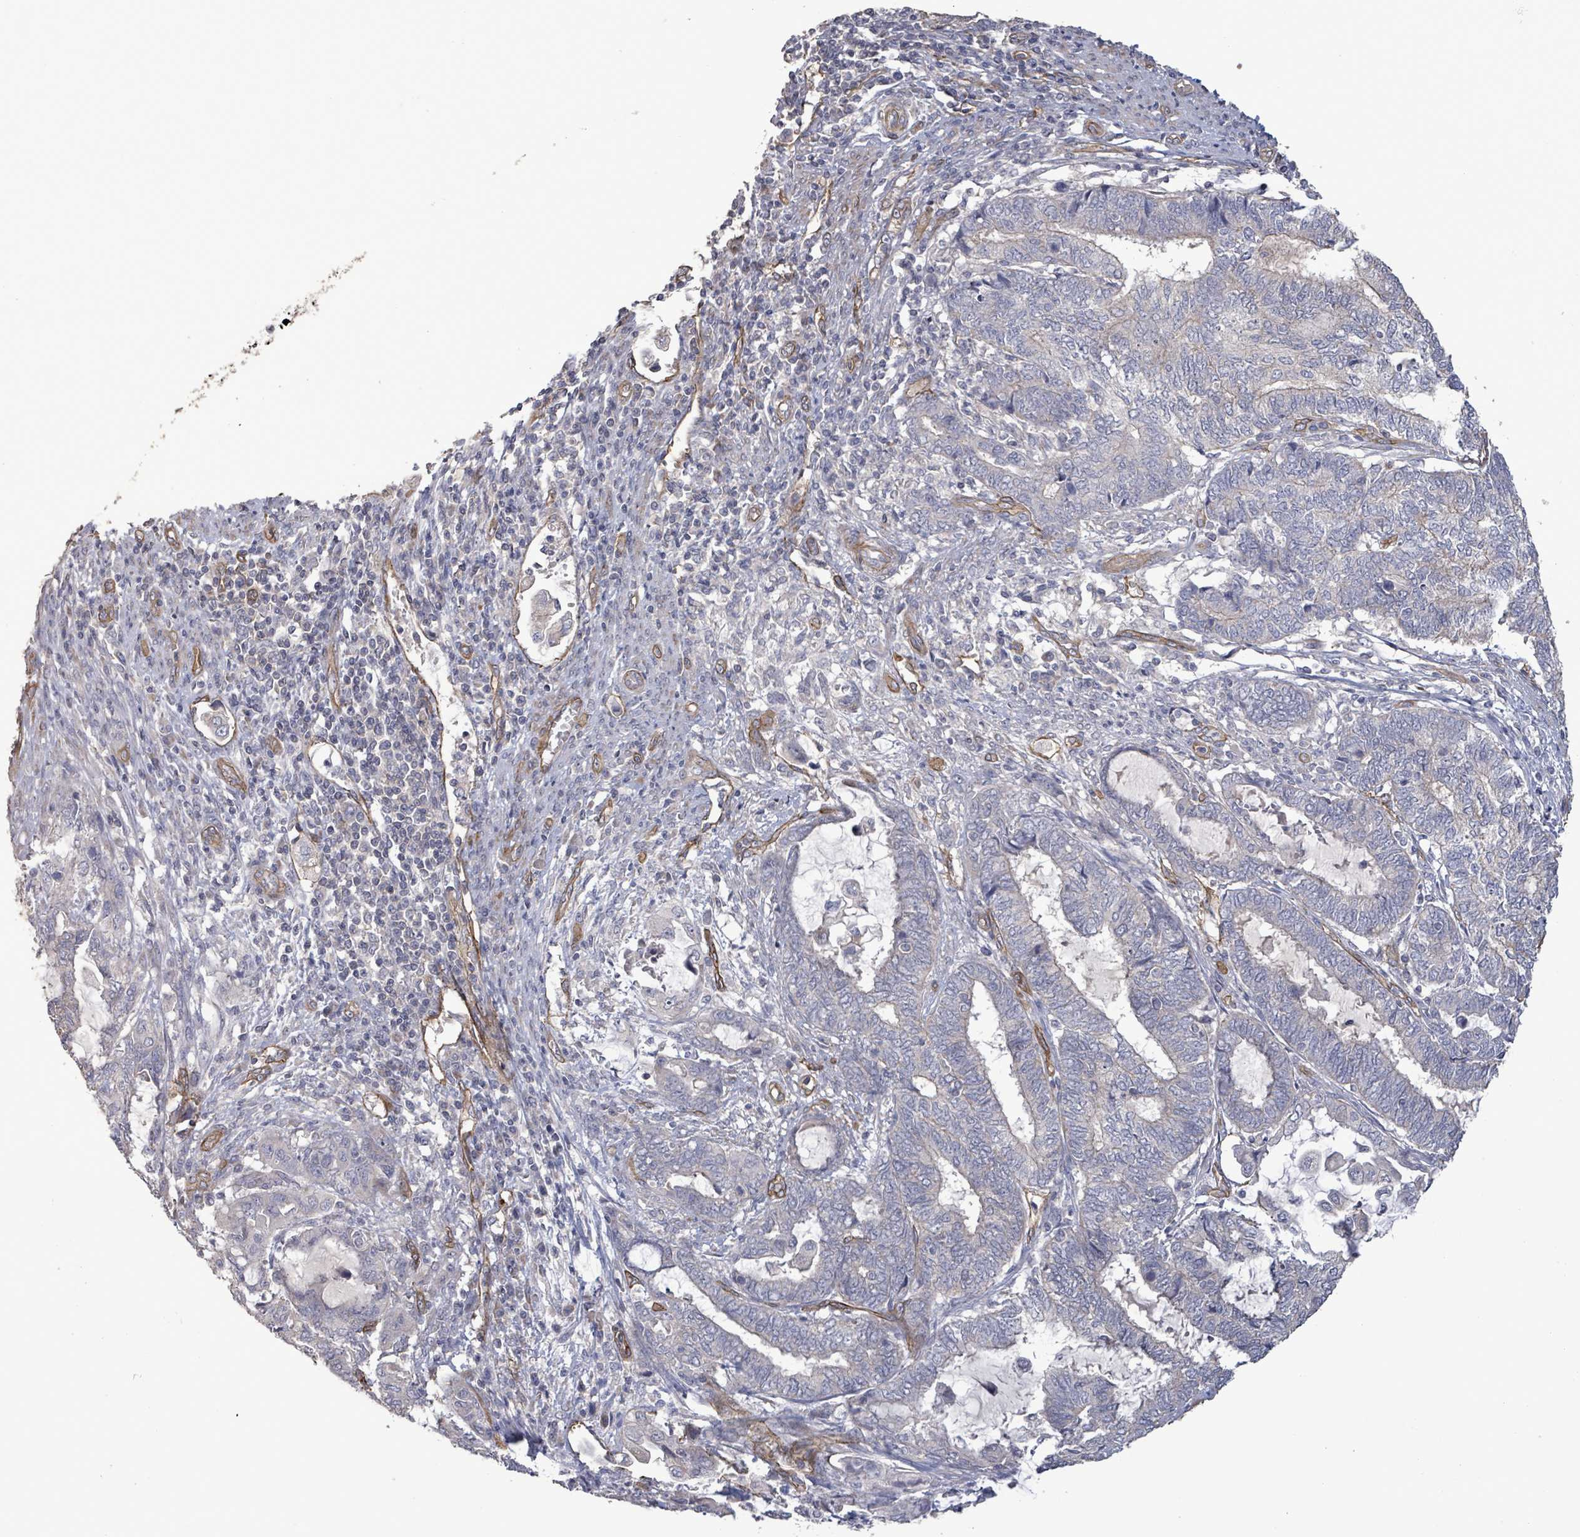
{"staining": {"intensity": "negative", "quantity": "none", "location": "none"}, "tissue": "endometrial cancer", "cell_type": "Tumor cells", "image_type": "cancer", "snomed": [{"axis": "morphology", "description": "Adenocarcinoma, NOS"}, {"axis": "topography", "description": "Uterus"}, {"axis": "topography", "description": "Endometrium"}], "caption": "IHC micrograph of endometrial cancer stained for a protein (brown), which shows no positivity in tumor cells. (Brightfield microscopy of DAB (3,3'-diaminobenzidine) IHC at high magnification).", "gene": "KANK3", "patient": {"sex": "female", "age": 70}}